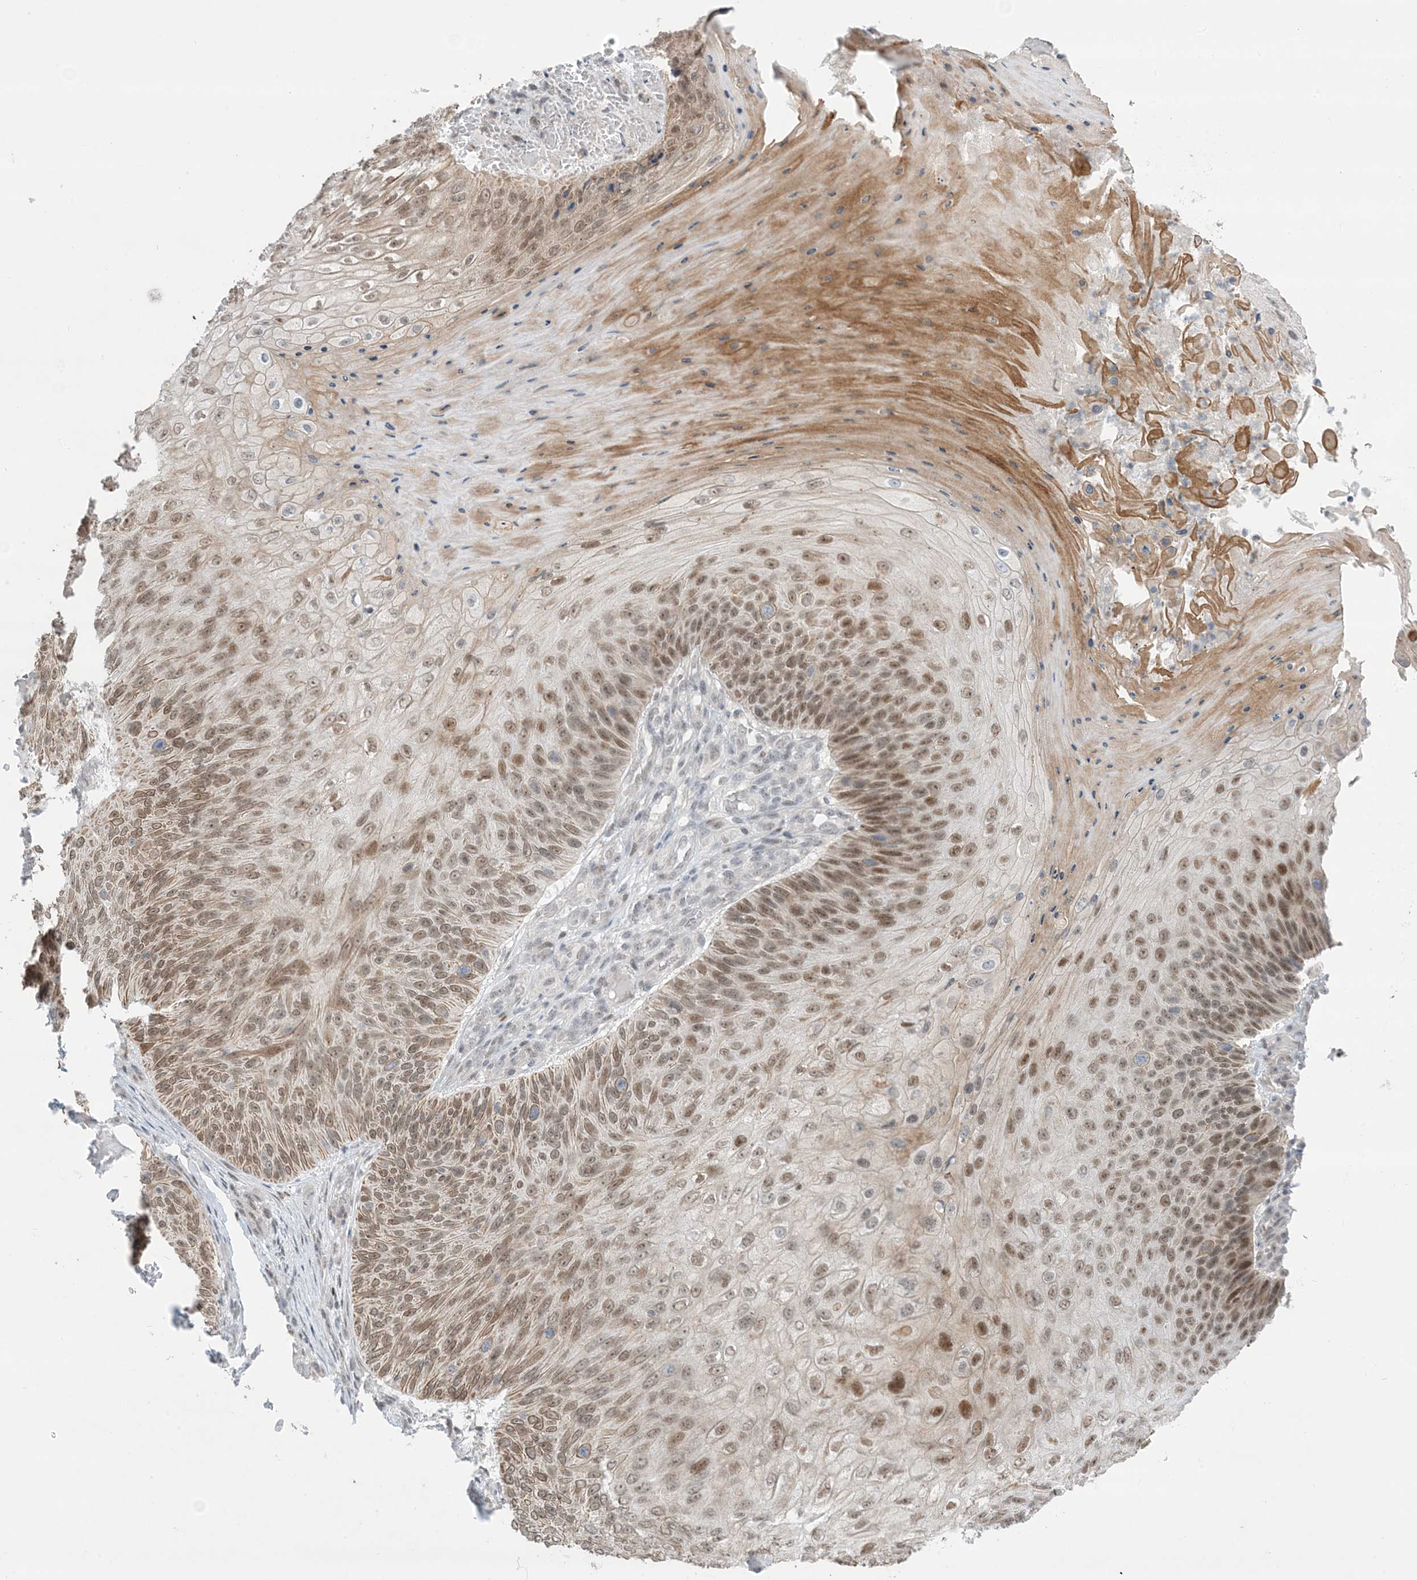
{"staining": {"intensity": "moderate", "quantity": ">75%", "location": "nuclear"}, "tissue": "skin cancer", "cell_type": "Tumor cells", "image_type": "cancer", "snomed": [{"axis": "morphology", "description": "Squamous cell carcinoma, NOS"}, {"axis": "topography", "description": "Skin"}], "caption": "Squamous cell carcinoma (skin) stained for a protein (brown) displays moderate nuclear positive staining in approximately >75% of tumor cells.", "gene": "TFPT", "patient": {"sex": "female", "age": 88}}